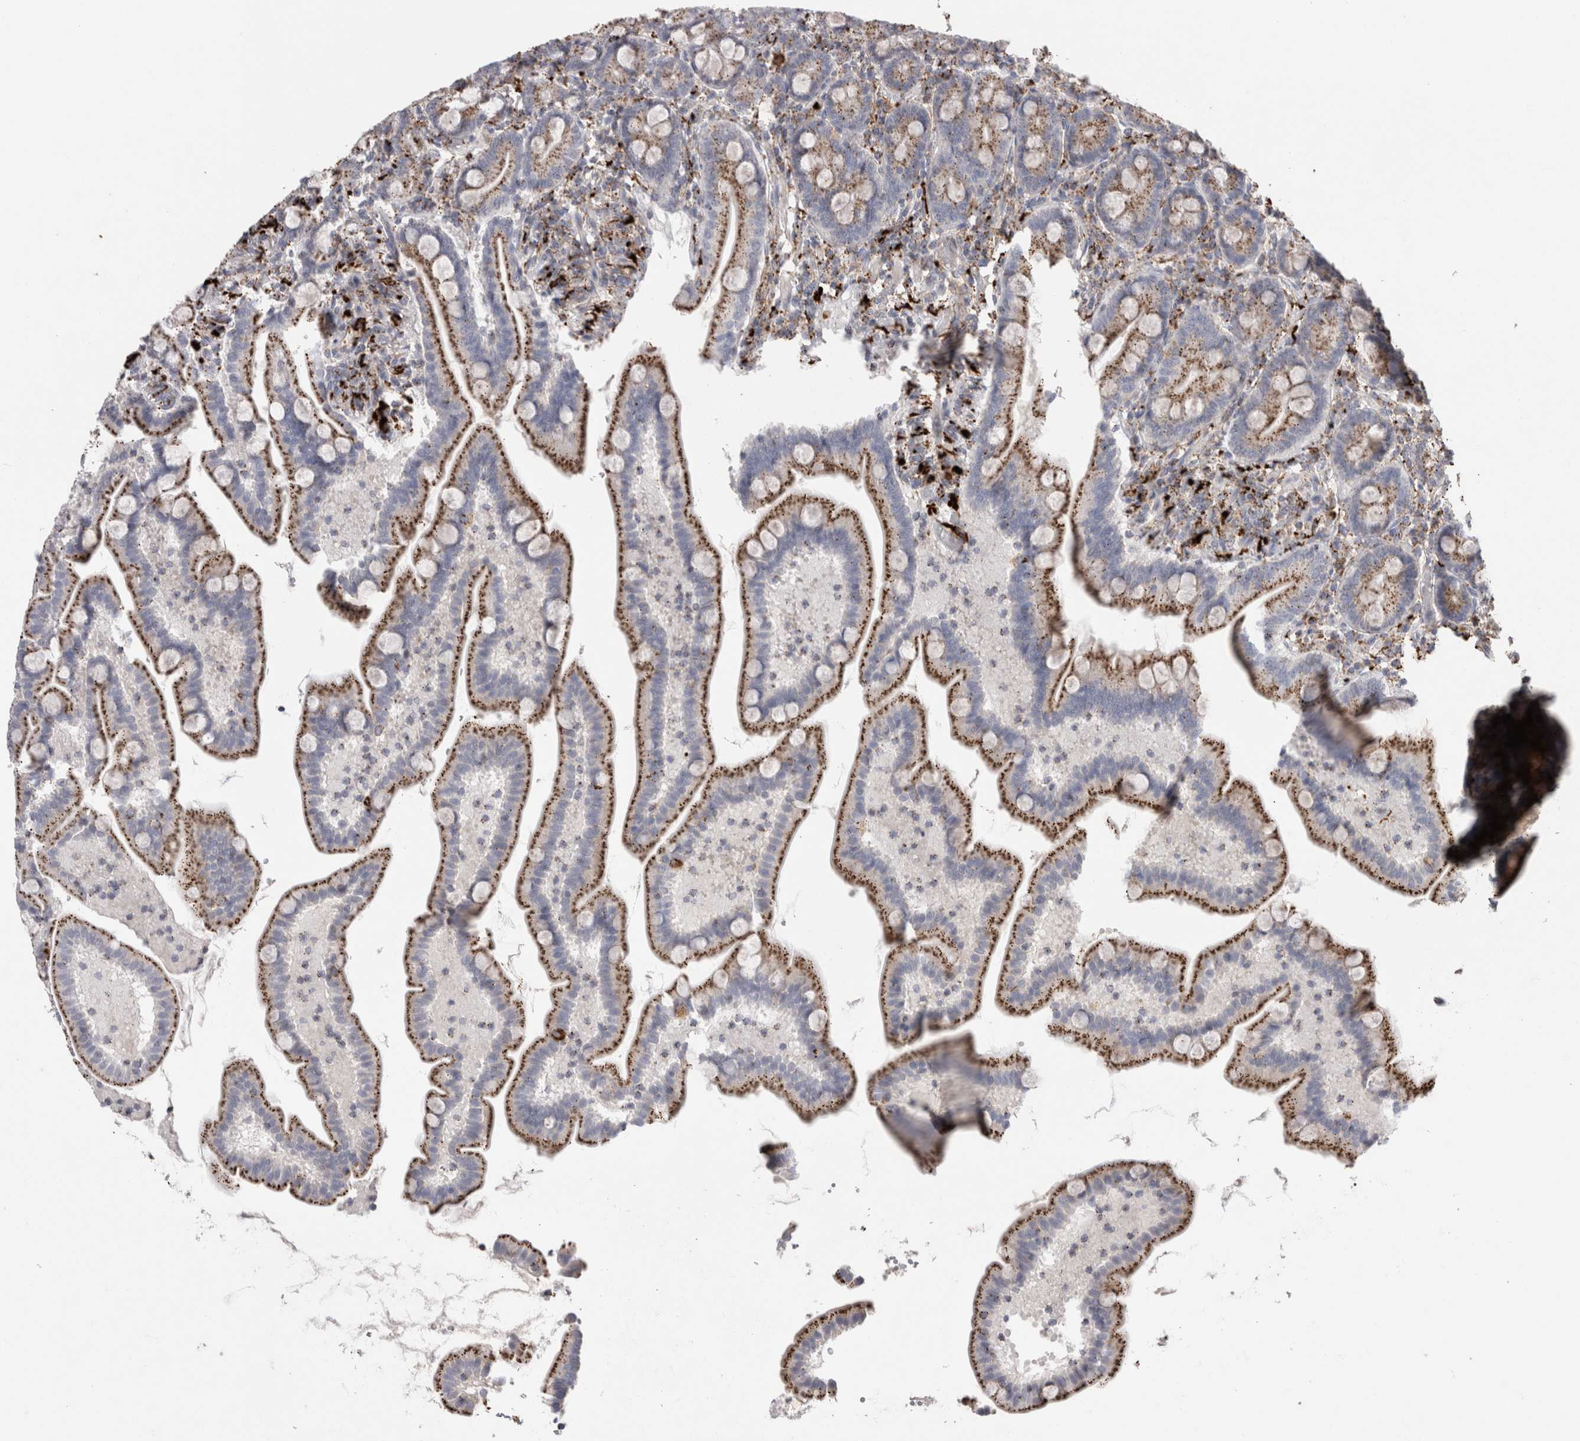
{"staining": {"intensity": "strong", "quantity": ">75%", "location": "cytoplasmic/membranous"}, "tissue": "duodenum", "cell_type": "Glandular cells", "image_type": "normal", "snomed": [{"axis": "morphology", "description": "Normal tissue, NOS"}, {"axis": "topography", "description": "Duodenum"}], "caption": "DAB immunohistochemical staining of unremarkable duodenum displays strong cytoplasmic/membranous protein expression in approximately >75% of glandular cells.", "gene": "CTSA", "patient": {"sex": "male", "age": 54}}